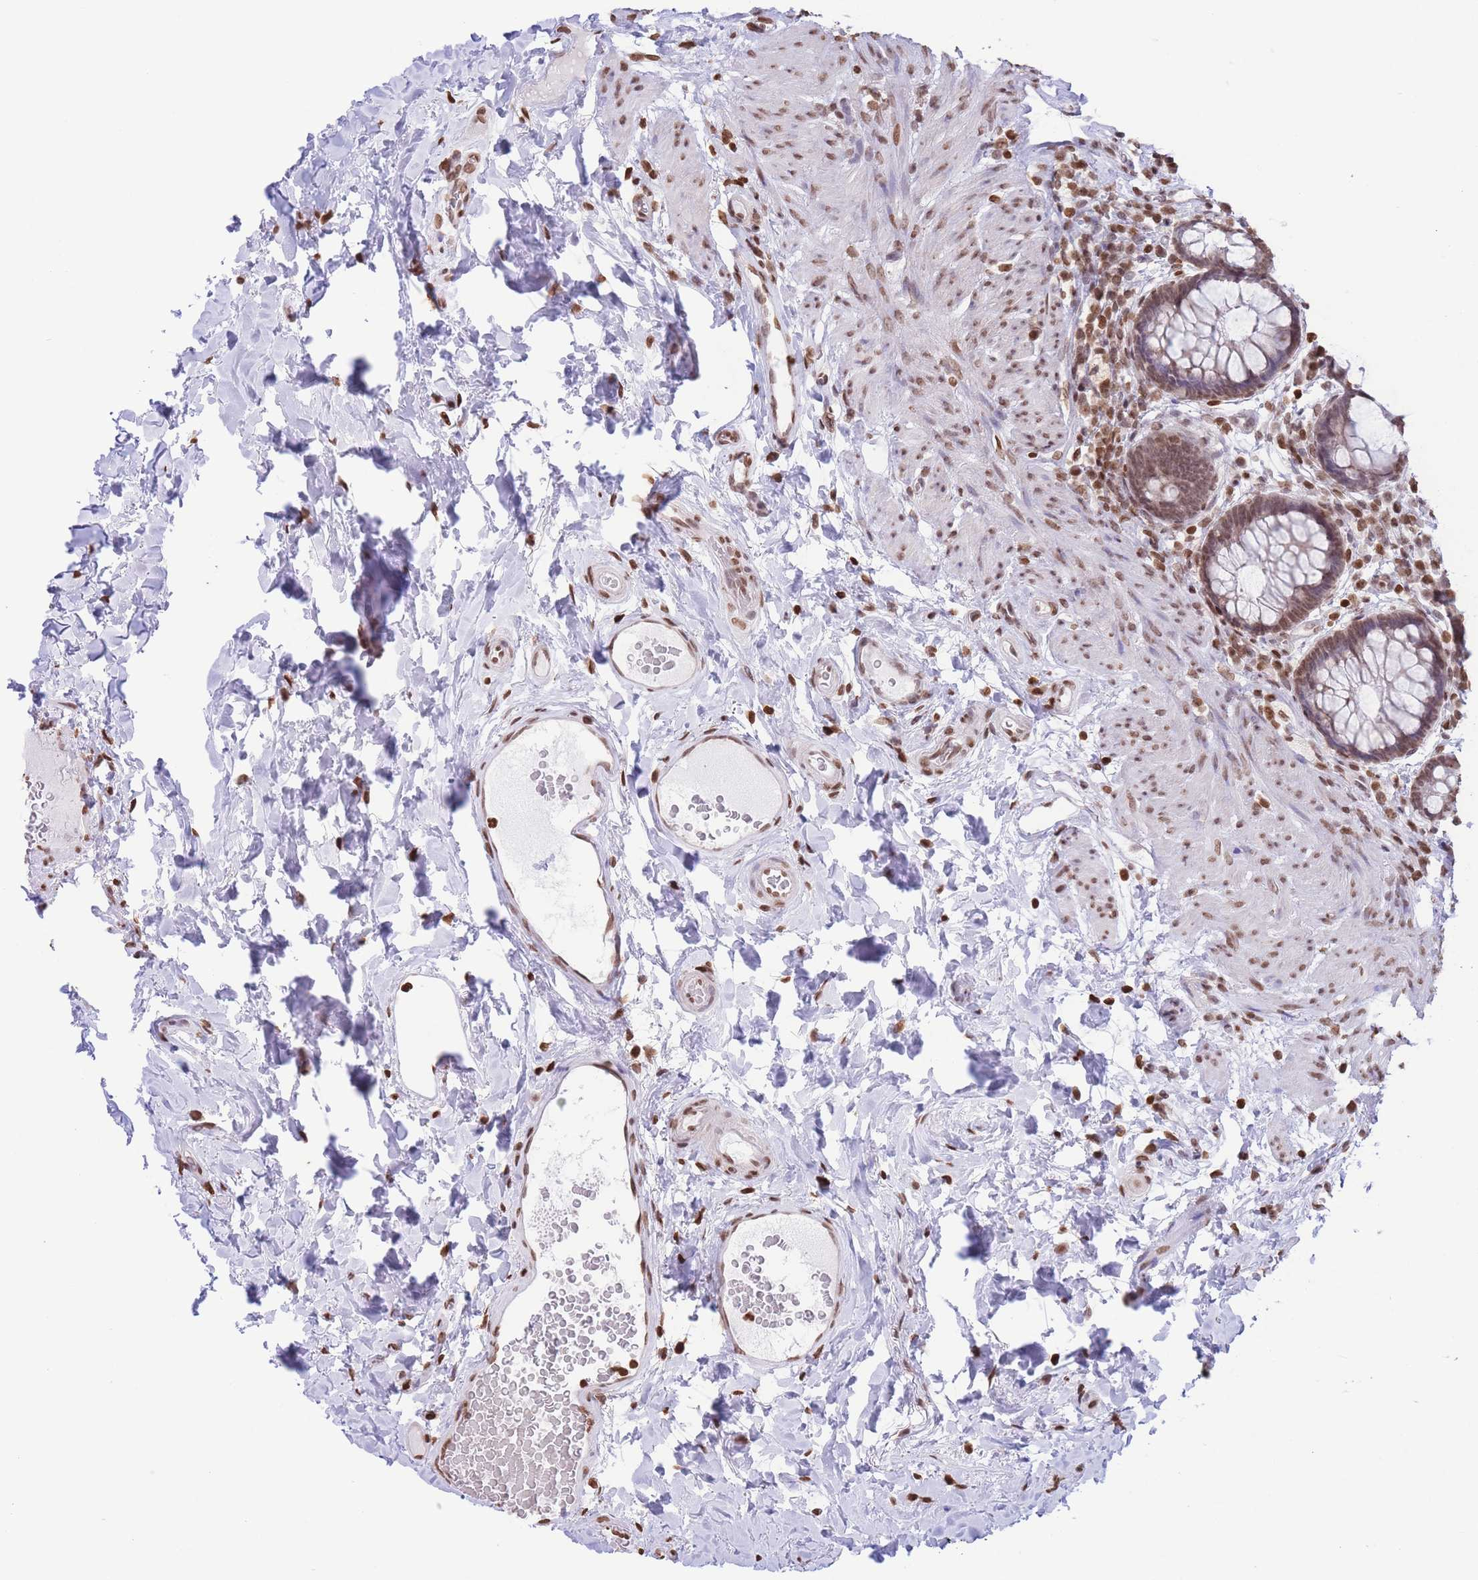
{"staining": {"intensity": "moderate", "quantity": ">75%", "location": "nuclear"}, "tissue": "rectum", "cell_type": "Glandular cells", "image_type": "normal", "snomed": [{"axis": "morphology", "description": "Normal tissue, NOS"}, {"axis": "topography", "description": "Rectum"}, {"axis": "topography", "description": "Peripheral nerve tissue"}], "caption": "Immunohistochemistry (DAB (3,3'-diaminobenzidine)) staining of normal human rectum demonstrates moderate nuclear protein staining in approximately >75% of glandular cells.", "gene": "H2BC10", "patient": {"sex": "female", "age": 69}}